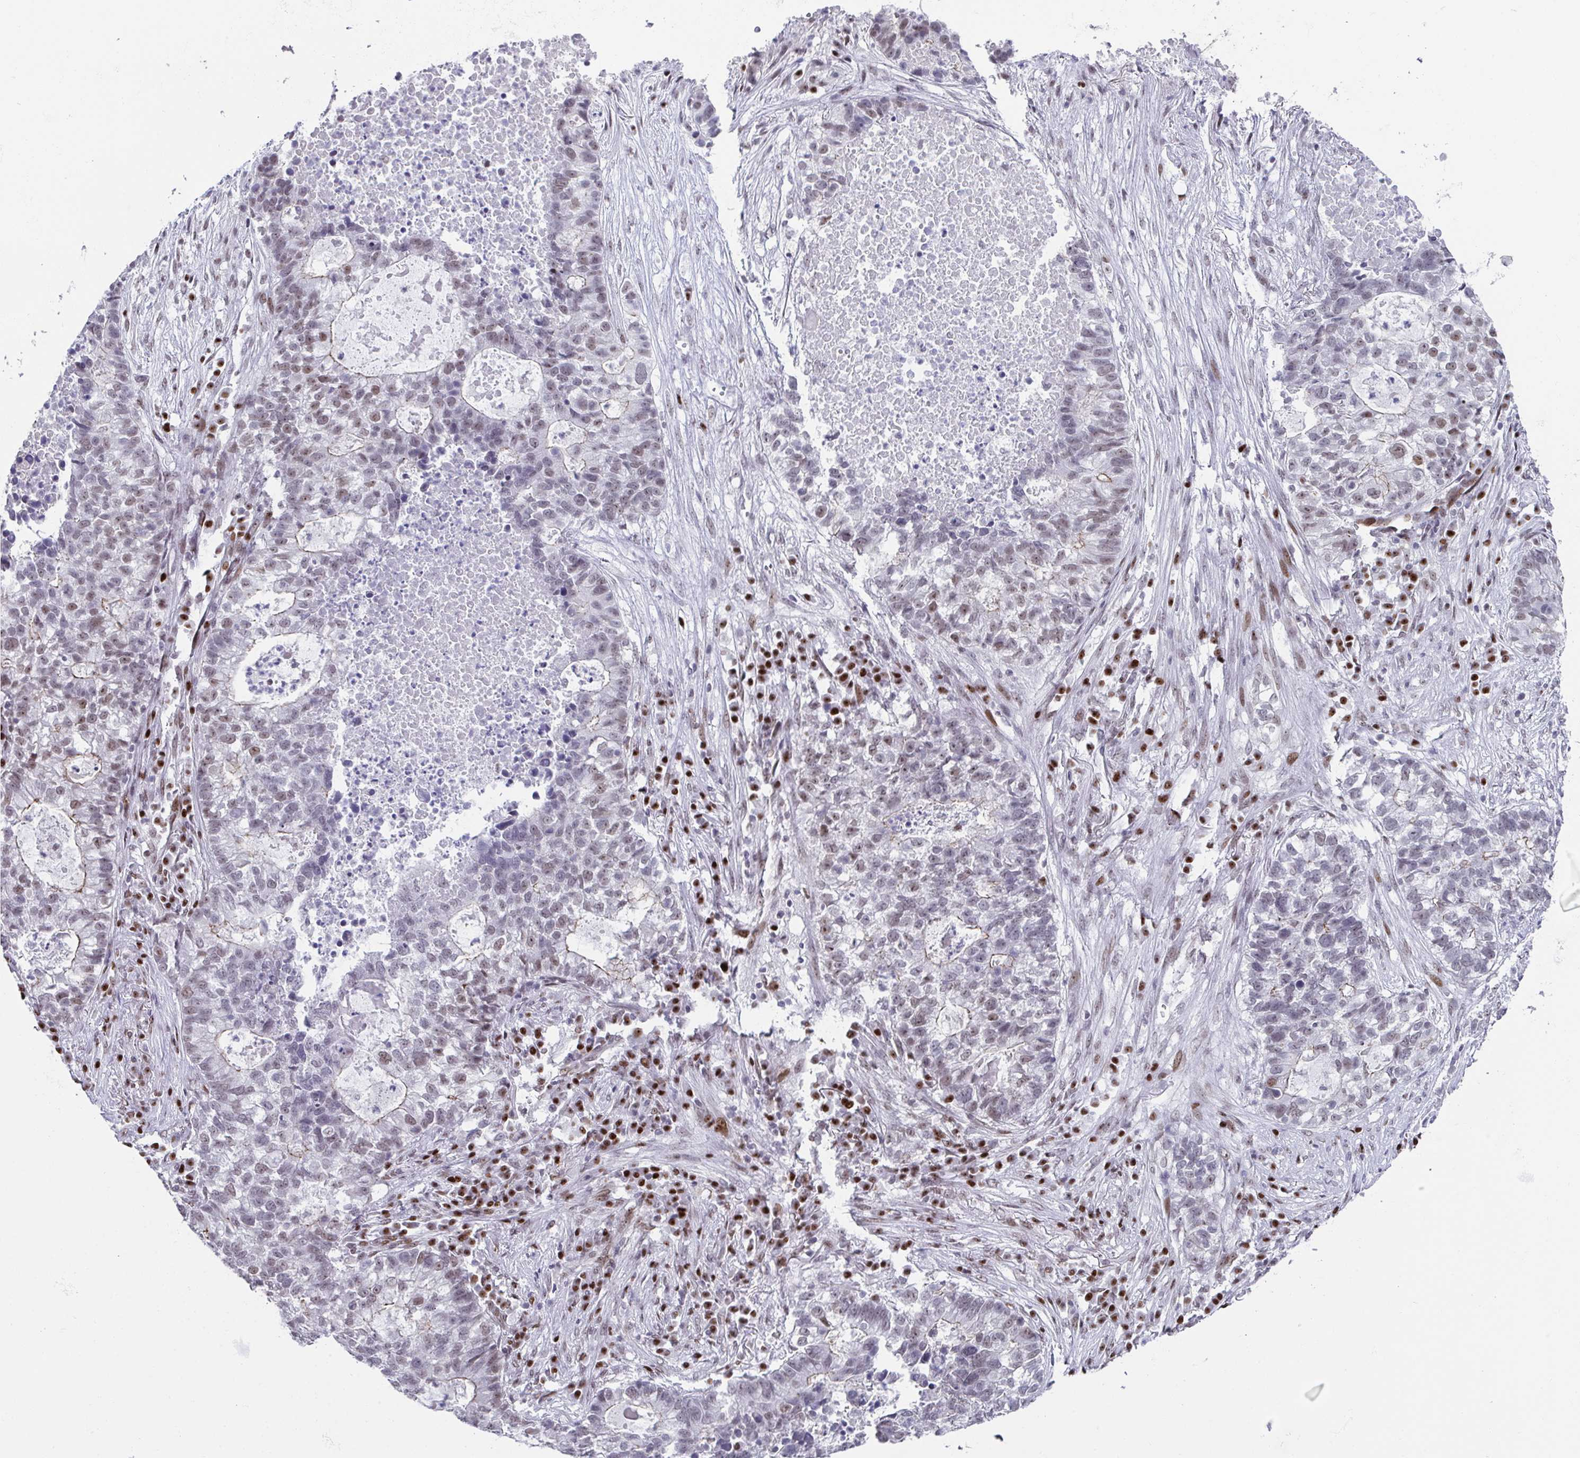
{"staining": {"intensity": "weak", "quantity": "<25%", "location": "nuclear"}, "tissue": "lung cancer", "cell_type": "Tumor cells", "image_type": "cancer", "snomed": [{"axis": "morphology", "description": "Adenocarcinoma, NOS"}, {"axis": "topography", "description": "Lung"}], "caption": "There is no significant expression in tumor cells of lung adenocarcinoma.", "gene": "RB1", "patient": {"sex": "male", "age": 57}}